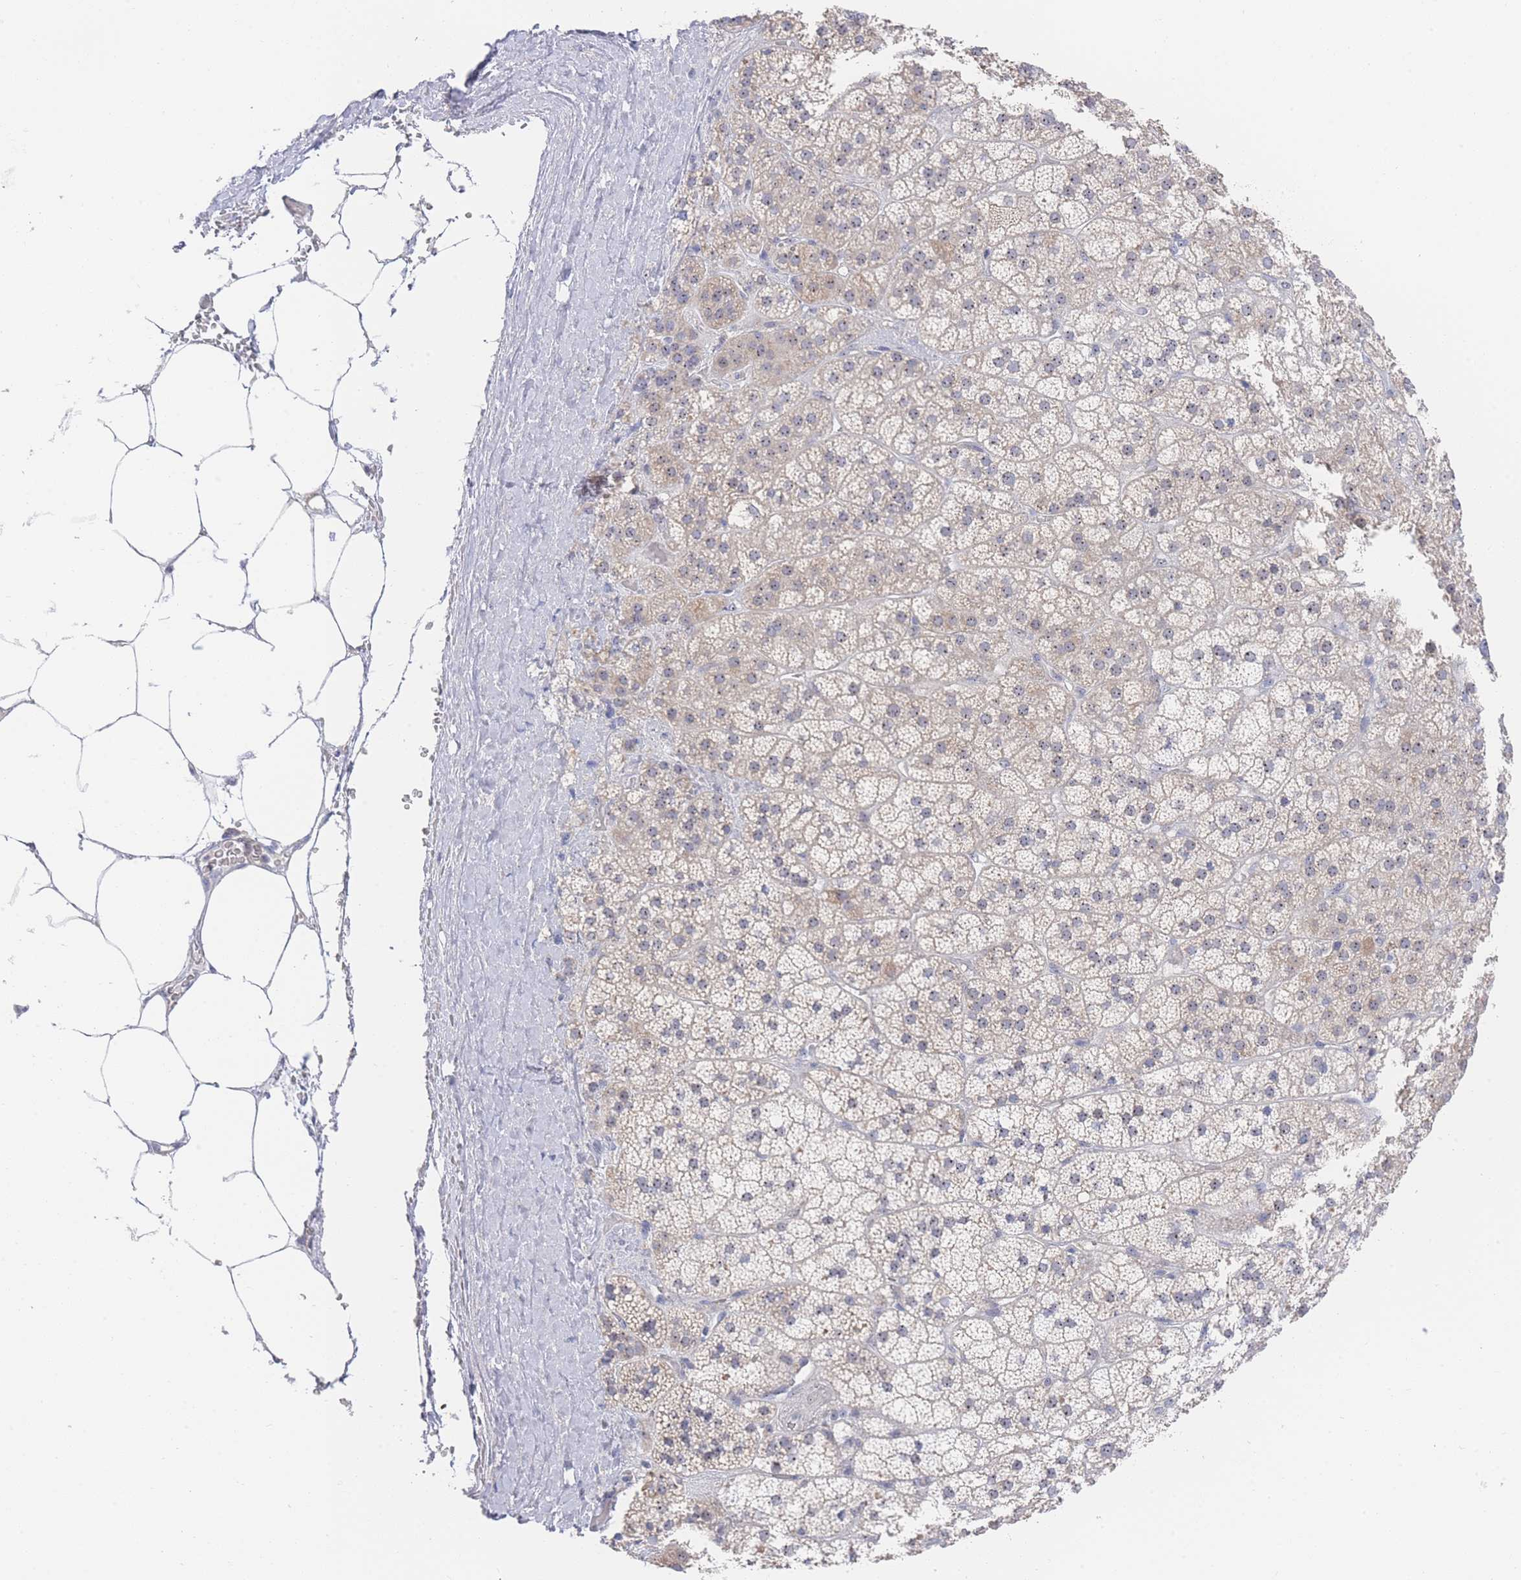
{"staining": {"intensity": "weak", "quantity": "<25%", "location": "cytoplasmic/membranous,nuclear"}, "tissue": "adrenal gland", "cell_type": "Glandular cells", "image_type": "normal", "snomed": [{"axis": "morphology", "description": "Normal tissue, NOS"}, {"axis": "topography", "description": "Adrenal gland"}], "caption": "Glandular cells are negative for protein expression in benign human adrenal gland.", "gene": "ZNF142", "patient": {"sex": "female", "age": 70}}